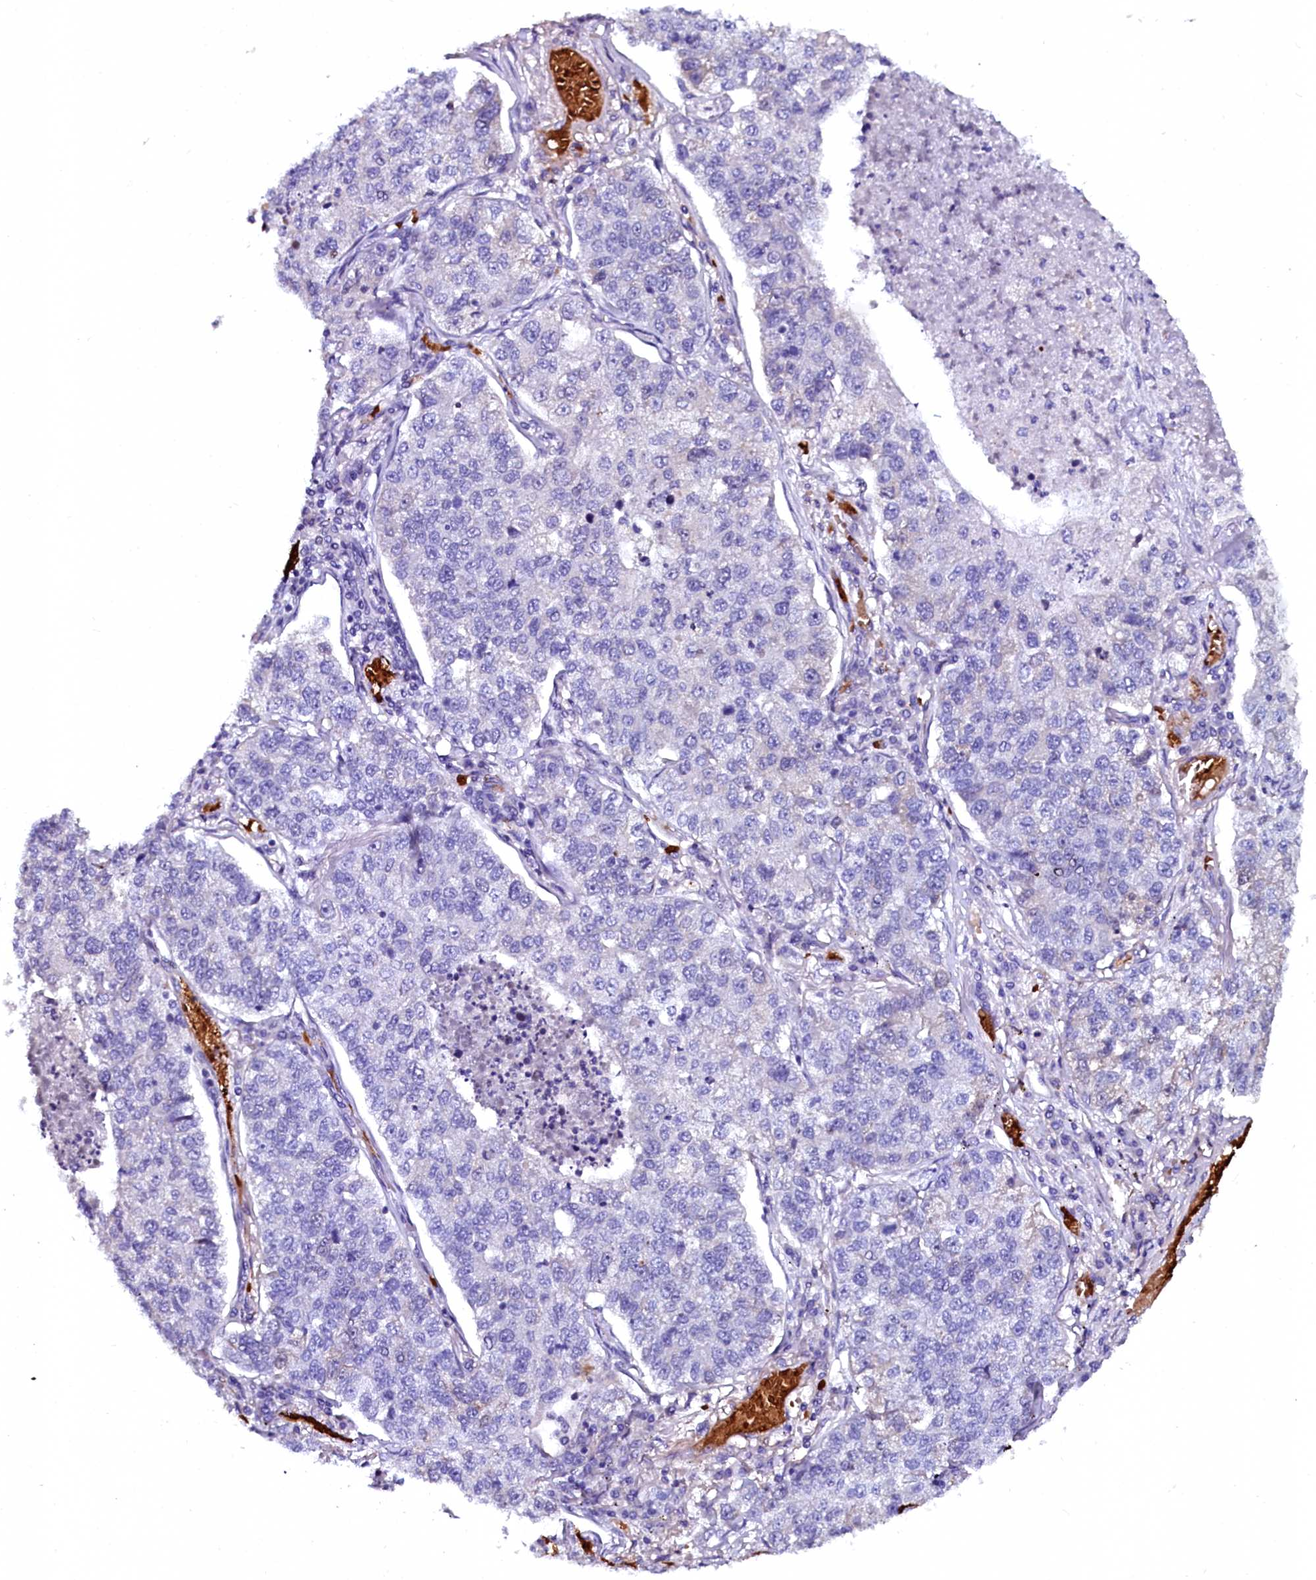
{"staining": {"intensity": "negative", "quantity": "none", "location": "none"}, "tissue": "lung cancer", "cell_type": "Tumor cells", "image_type": "cancer", "snomed": [{"axis": "morphology", "description": "Adenocarcinoma, NOS"}, {"axis": "topography", "description": "Lung"}], "caption": "An IHC image of adenocarcinoma (lung) is shown. There is no staining in tumor cells of adenocarcinoma (lung).", "gene": "CTDSPL2", "patient": {"sex": "male", "age": 49}}